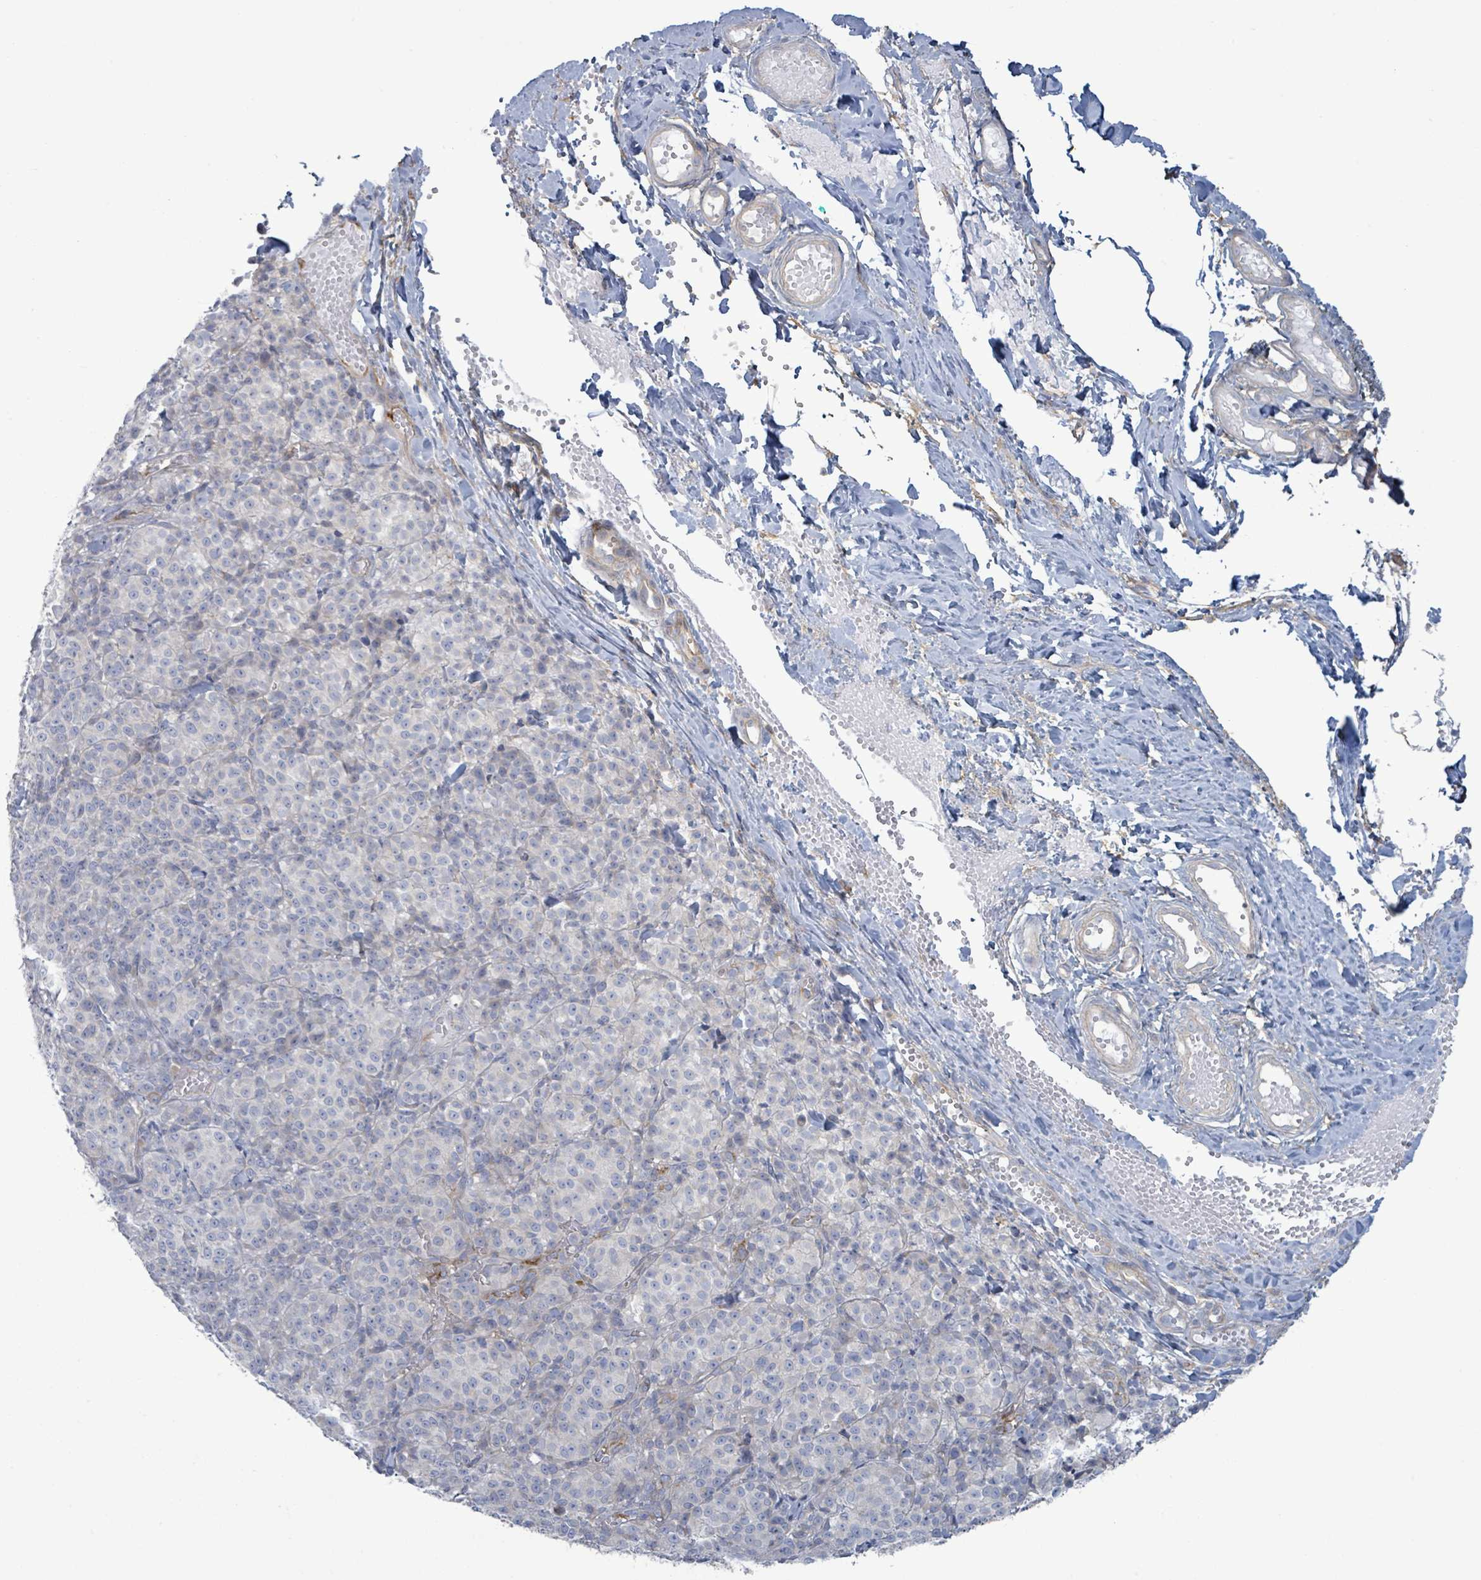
{"staining": {"intensity": "negative", "quantity": "none", "location": "none"}, "tissue": "melanoma", "cell_type": "Tumor cells", "image_type": "cancer", "snomed": [{"axis": "morphology", "description": "Normal tissue, NOS"}, {"axis": "morphology", "description": "Malignant melanoma, NOS"}, {"axis": "topography", "description": "Skin"}], "caption": "High magnification brightfield microscopy of melanoma stained with DAB (3,3'-diaminobenzidine) (brown) and counterstained with hematoxylin (blue): tumor cells show no significant staining.", "gene": "COL13A1", "patient": {"sex": "female", "age": 34}}